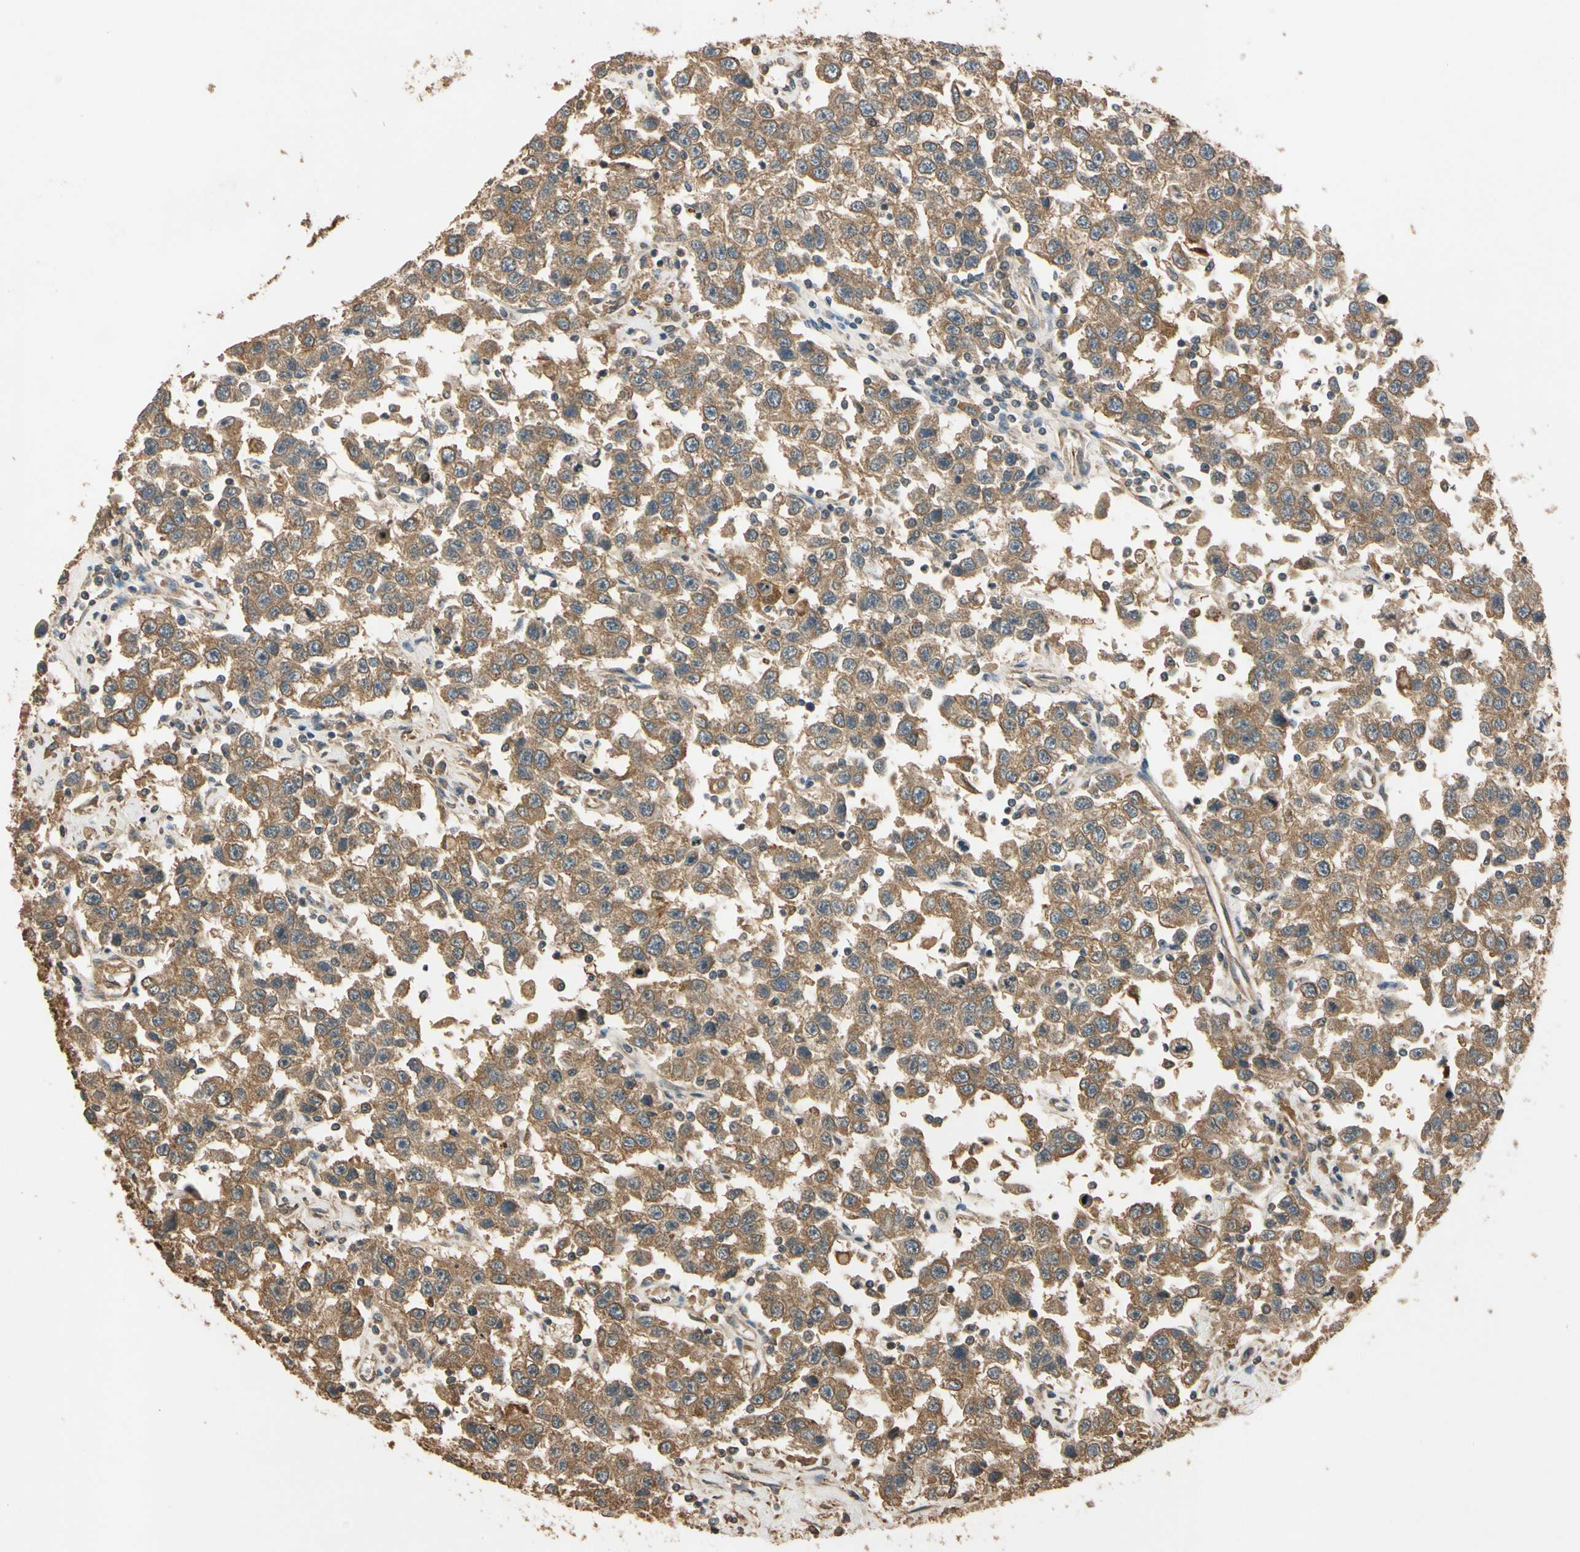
{"staining": {"intensity": "moderate", "quantity": ">75%", "location": "cytoplasmic/membranous"}, "tissue": "testis cancer", "cell_type": "Tumor cells", "image_type": "cancer", "snomed": [{"axis": "morphology", "description": "Seminoma, NOS"}, {"axis": "topography", "description": "Testis"}], "caption": "A micrograph of human seminoma (testis) stained for a protein shows moderate cytoplasmic/membranous brown staining in tumor cells.", "gene": "MGRN1", "patient": {"sex": "male", "age": 41}}